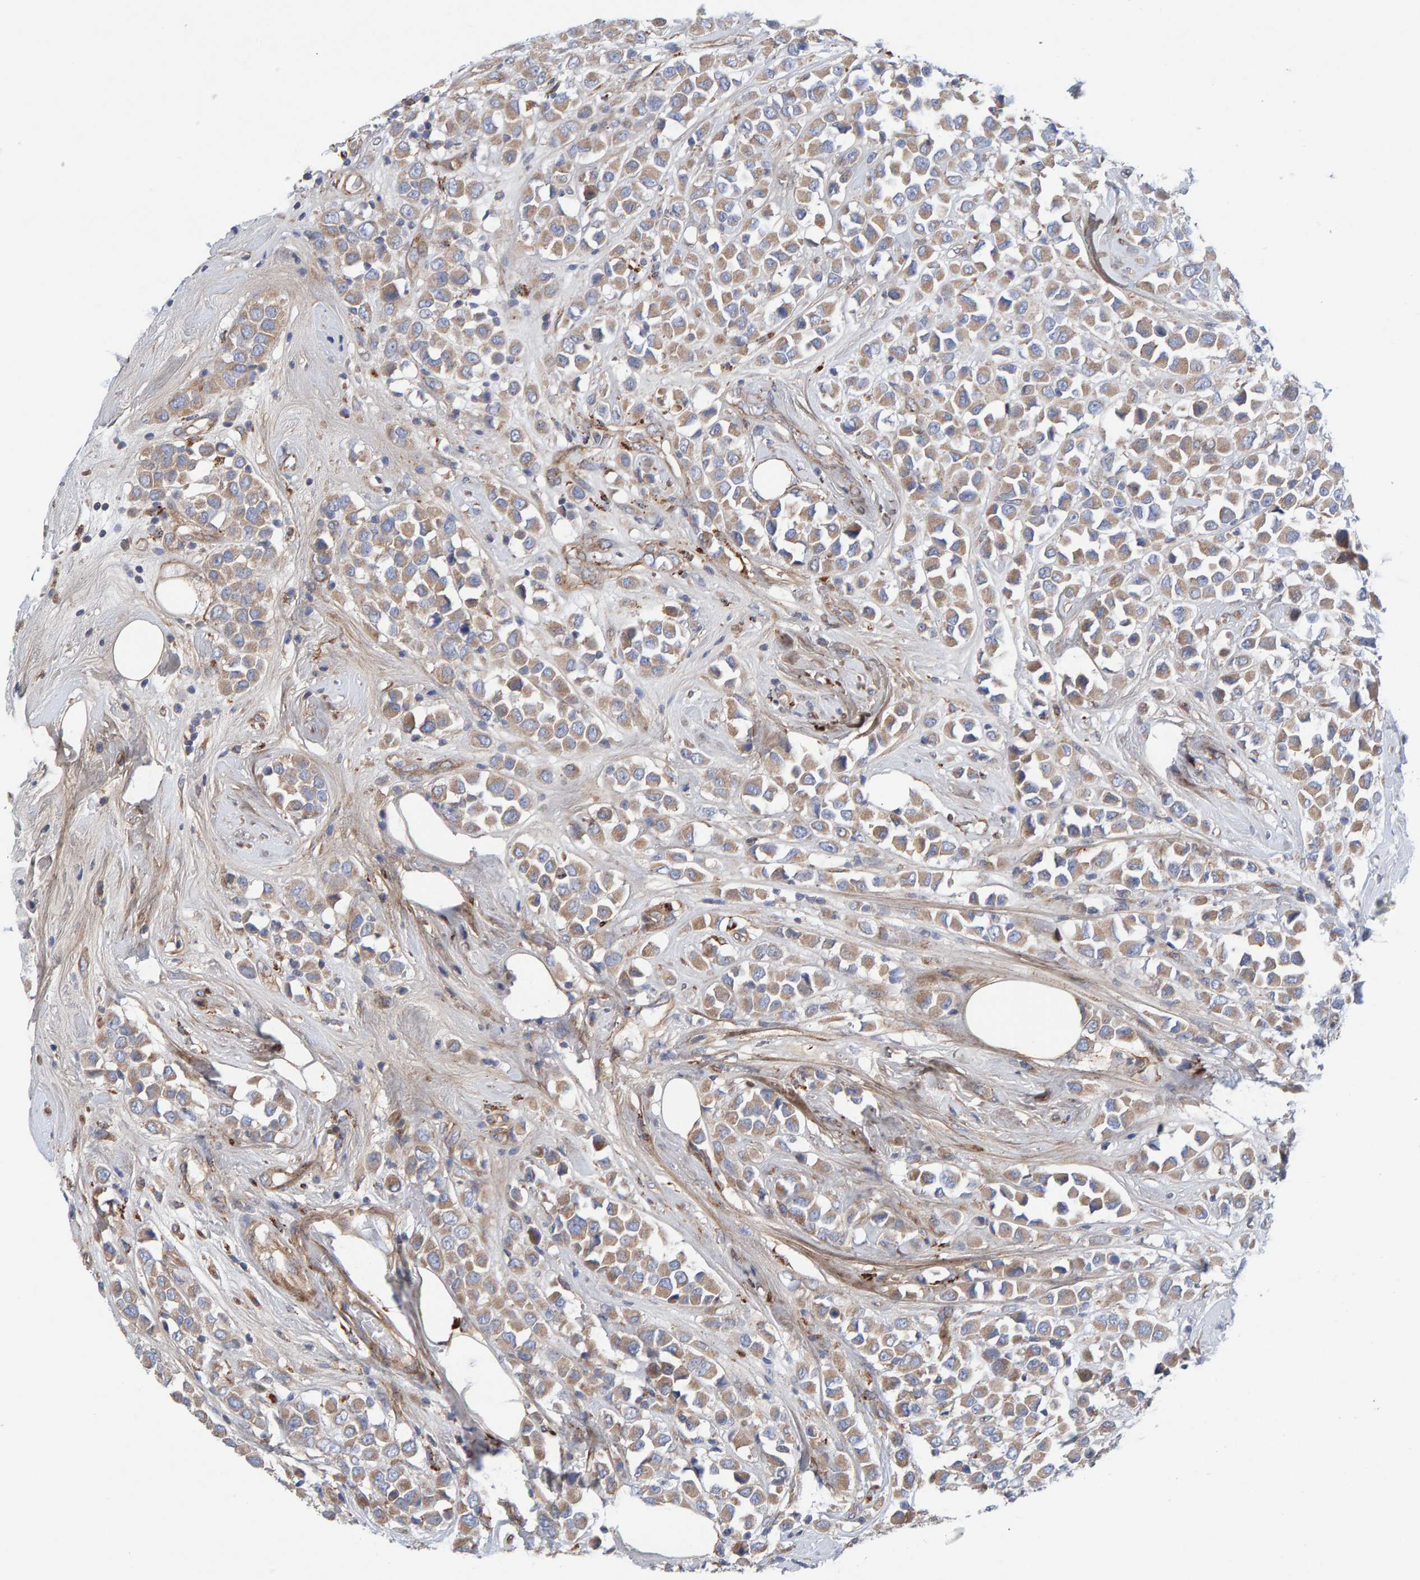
{"staining": {"intensity": "moderate", "quantity": ">75%", "location": "cytoplasmic/membranous"}, "tissue": "breast cancer", "cell_type": "Tumor cells", "image_type": "cancer", "snomed": [{"axis": "morphology", "description": "Duct carcinoma"}, {"axis": "topography", "description": "Breast"}], "caption": "IHC histopathology image of human invasive ductal carcinoma (breast) stained for a protein (brown), which displays medium levels of moderate cytoplasmic/membranous expression in about >75% of tumor cells.", "gene": "CDK5RAP3", "patient": {"sex": "female", "age": 61}}